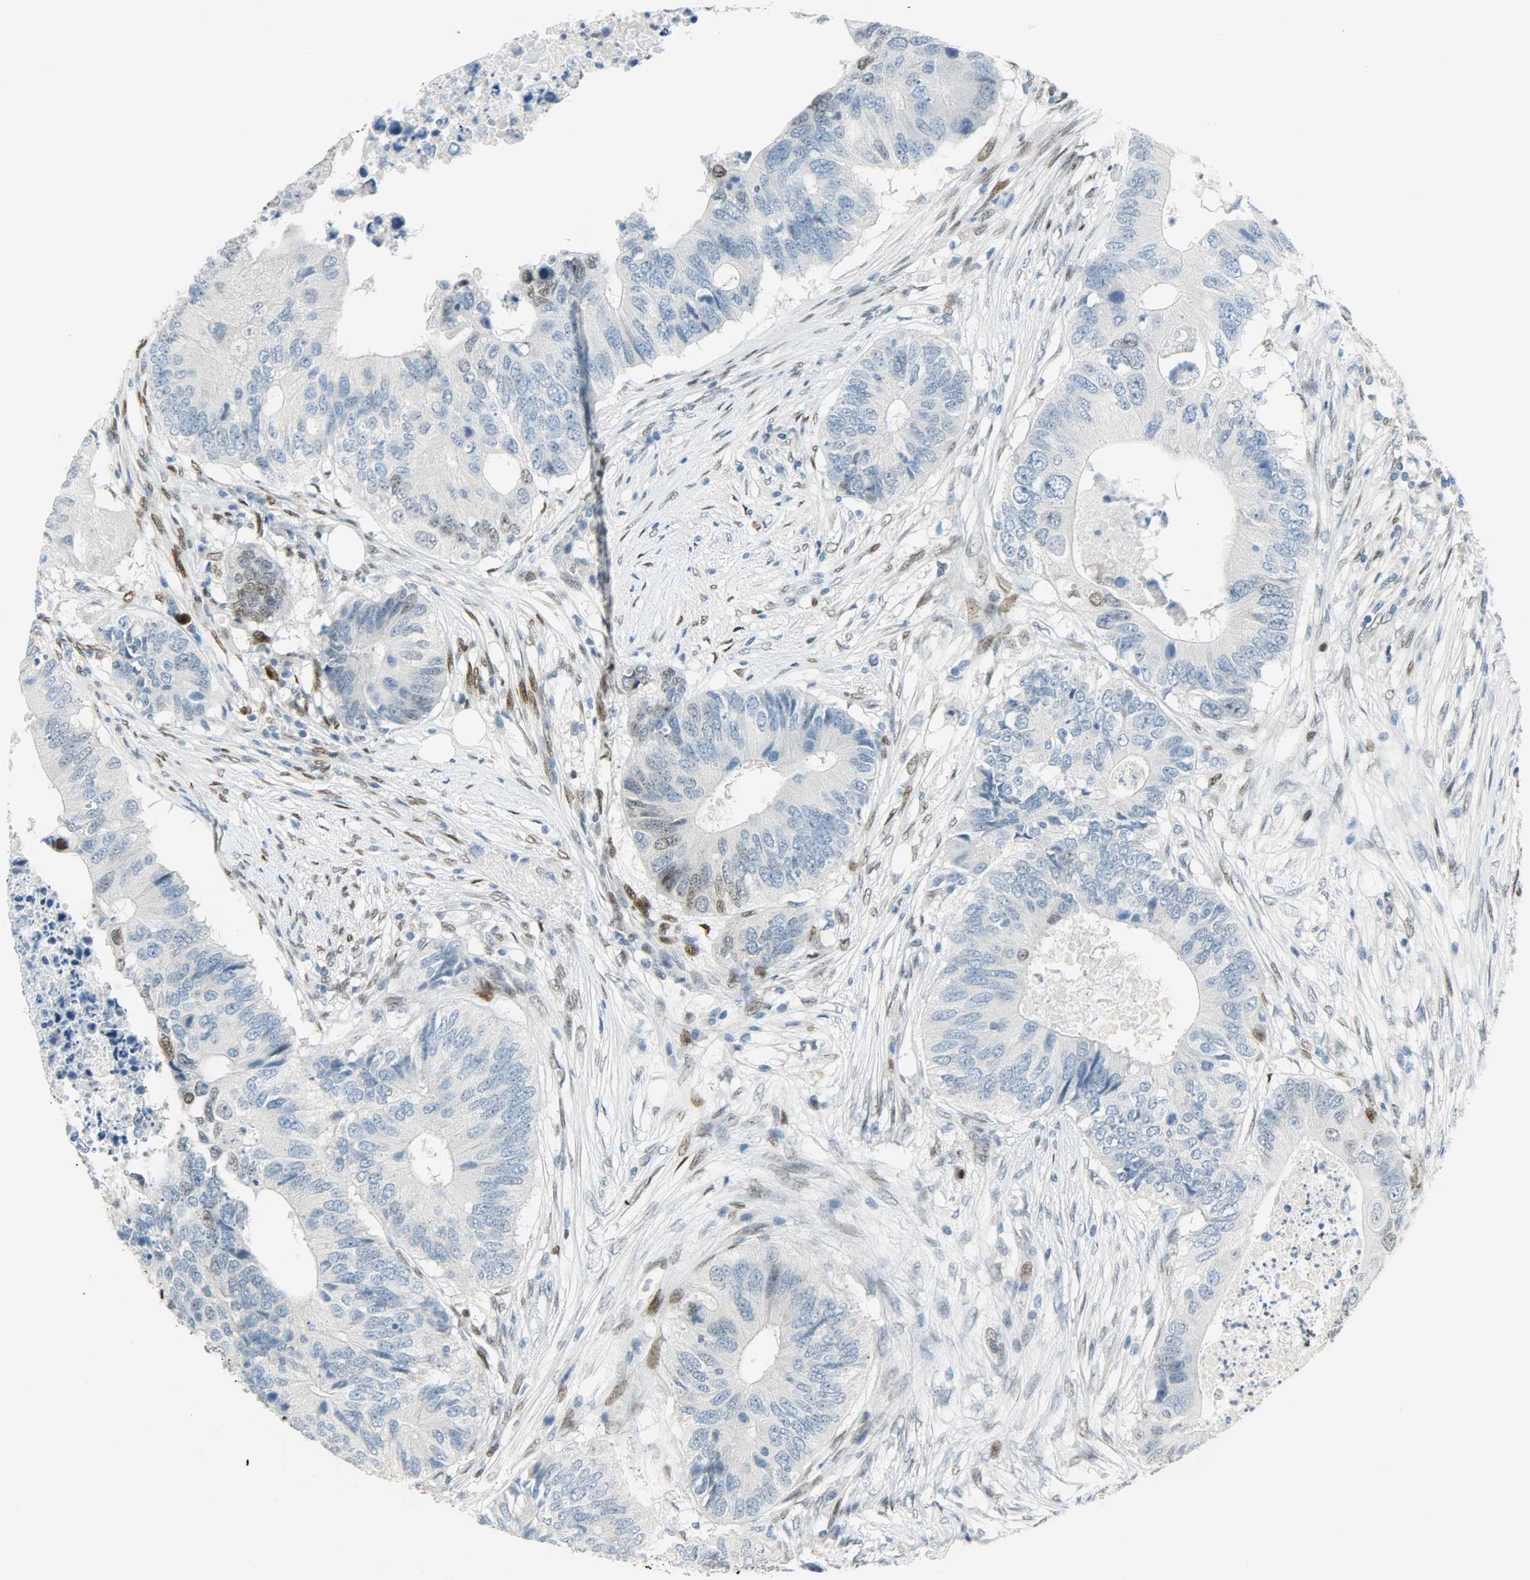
{"staining": {"intensity": "weak", "quantity": "<25%", "location": "nuclear"}, "tissue": "colorectal cancer", "cell_type": "Tumor cells", "image_type": "cancer", "snomed": [{"axis": "morphology", "description": "Adenocarcinoma, NOS"}, {"axis": "topography", "description": "Colon"}], "caption": "This is an immunohistochemistry image of colorectal cancer (adenocarcinoma). There is no expression in tumor cells.", "gene": "JUNB", "patient": {"sex": "male", "age": 71}}